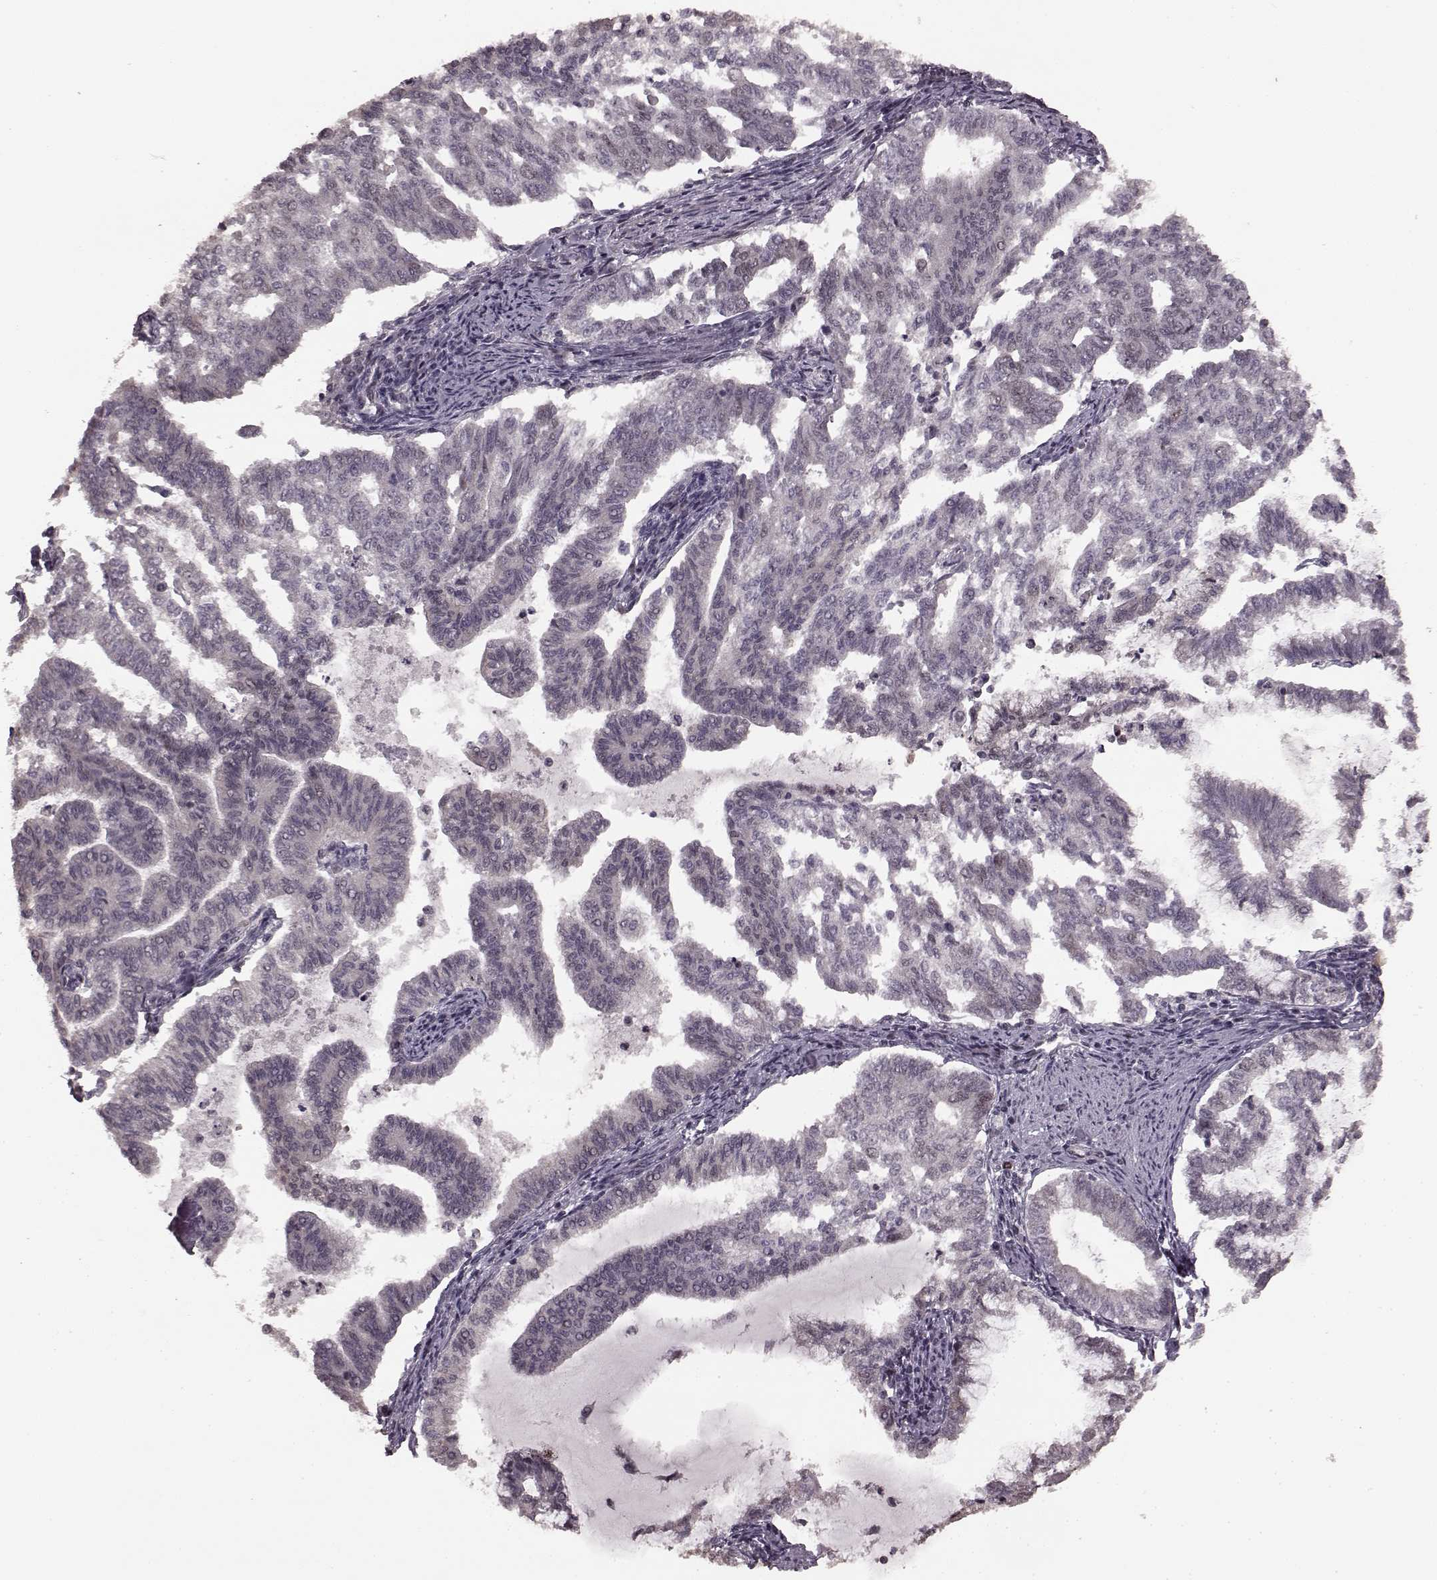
{"staining": {"intensity": "negative", "quantity": "none", "location": "none"}, "tissue": "endometrial cancer", "cell_type": "Tumor cells", "image_type": "cancer", "snomed": [{"axis": "morphology", "description": "Adenocarcinoma, NOS"}, {"axis": "topography", "description": "Endometrium"}], "caption": "Immunohistochemistry of human endometrial cancer (adenocarcinoma) shows no staining in tumor cells.", "gene": "PLCB4", "patient": {"sex": "female", "age": 79}}